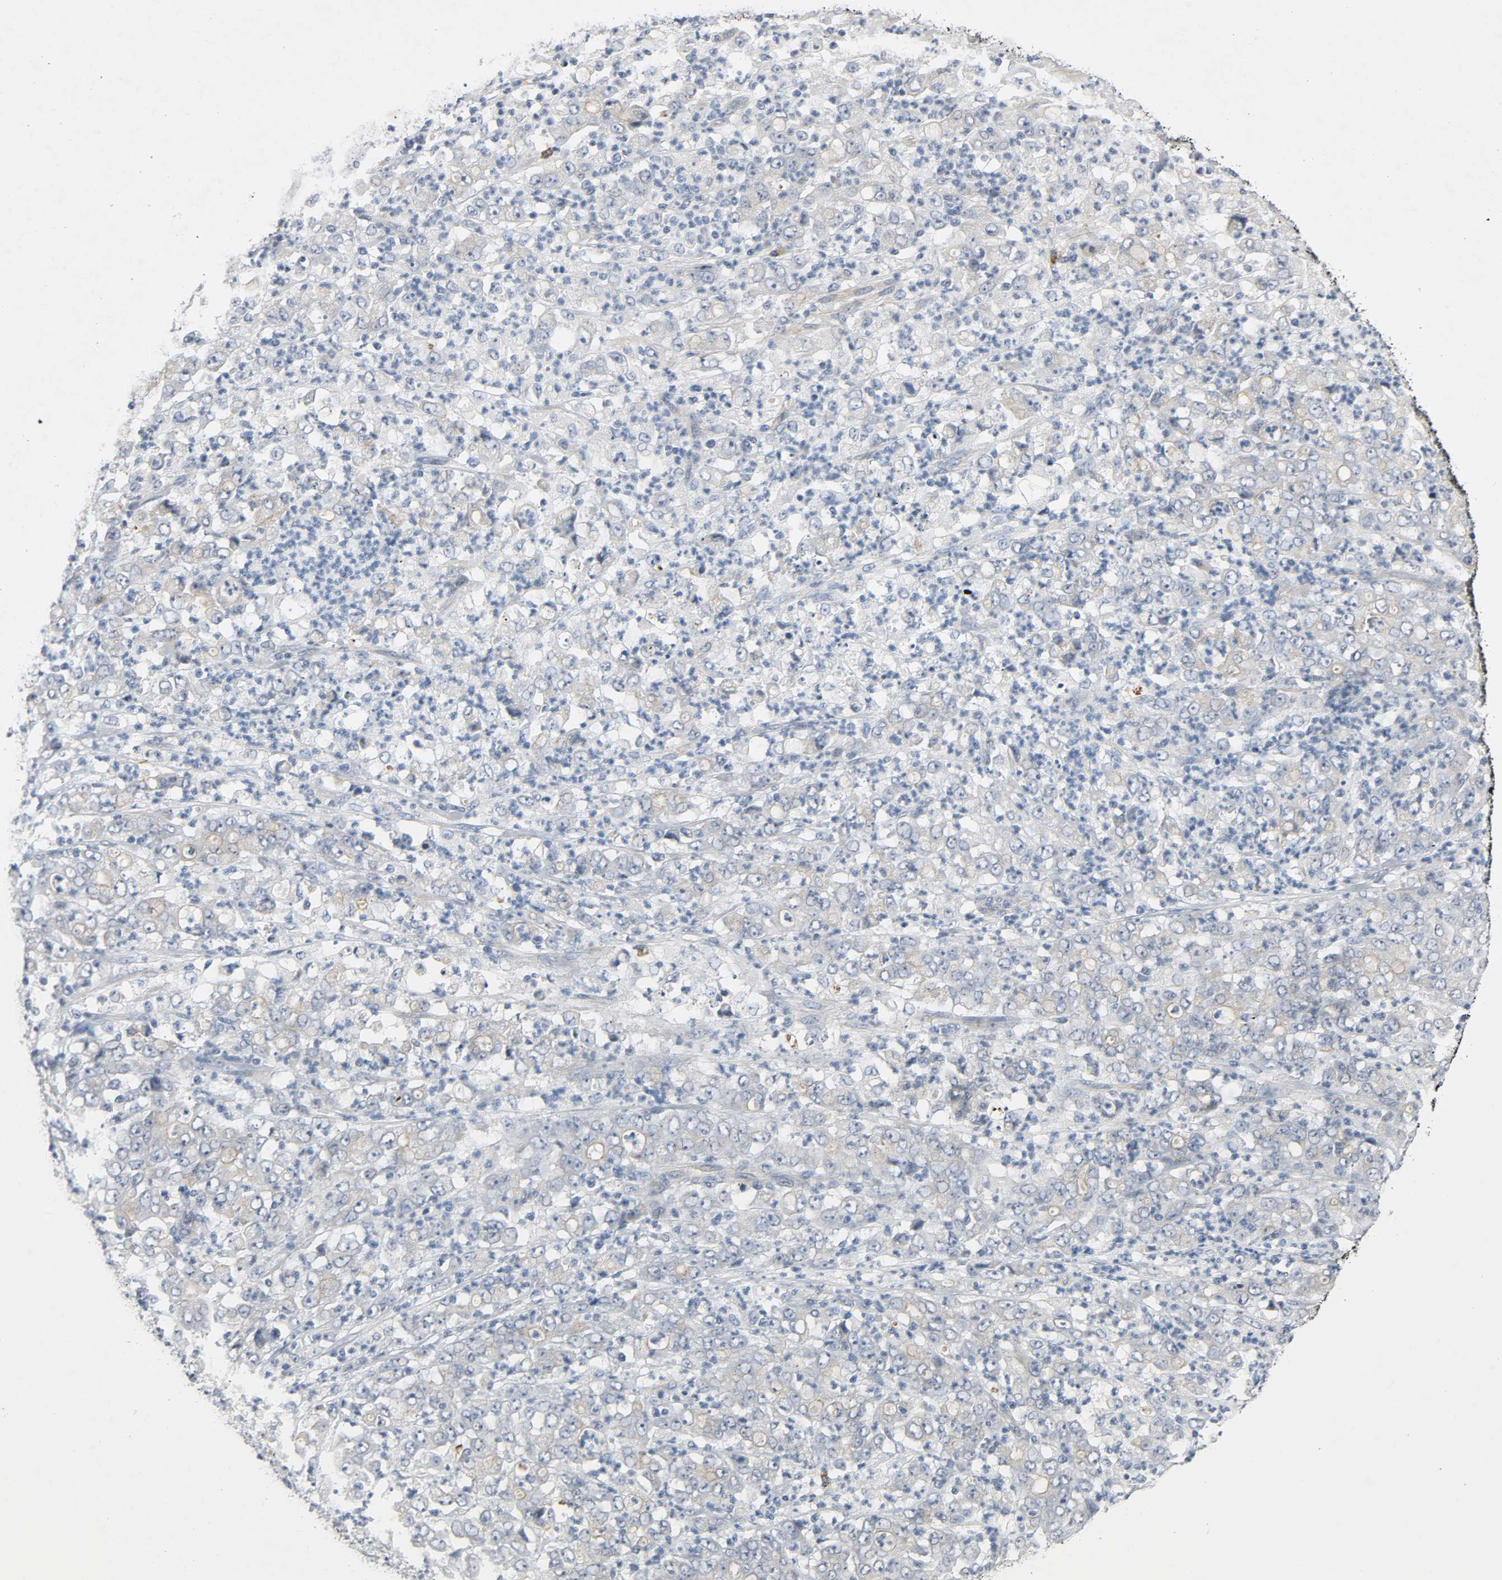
{"staining": {"intensity": "negative", "quantity": "none", "location": "none"}, "tissue": "stomach cancer", "cell_type": "Tumor cells", "image_type": "cancer", "snomed": [{"axis": "morphology", "description": "Adenocarcinoma, NOS"}, {"axis": "topography", "description": "Stomach, lower"}], "caption": "IHC image of neoplastic tissue: human stomach cancer (adenocarcinoma) stained with DAB shows no significant protein expression in tumor cells.", "gene": "LIMCH1", "patient": {"sex": "female", "age": 71}}